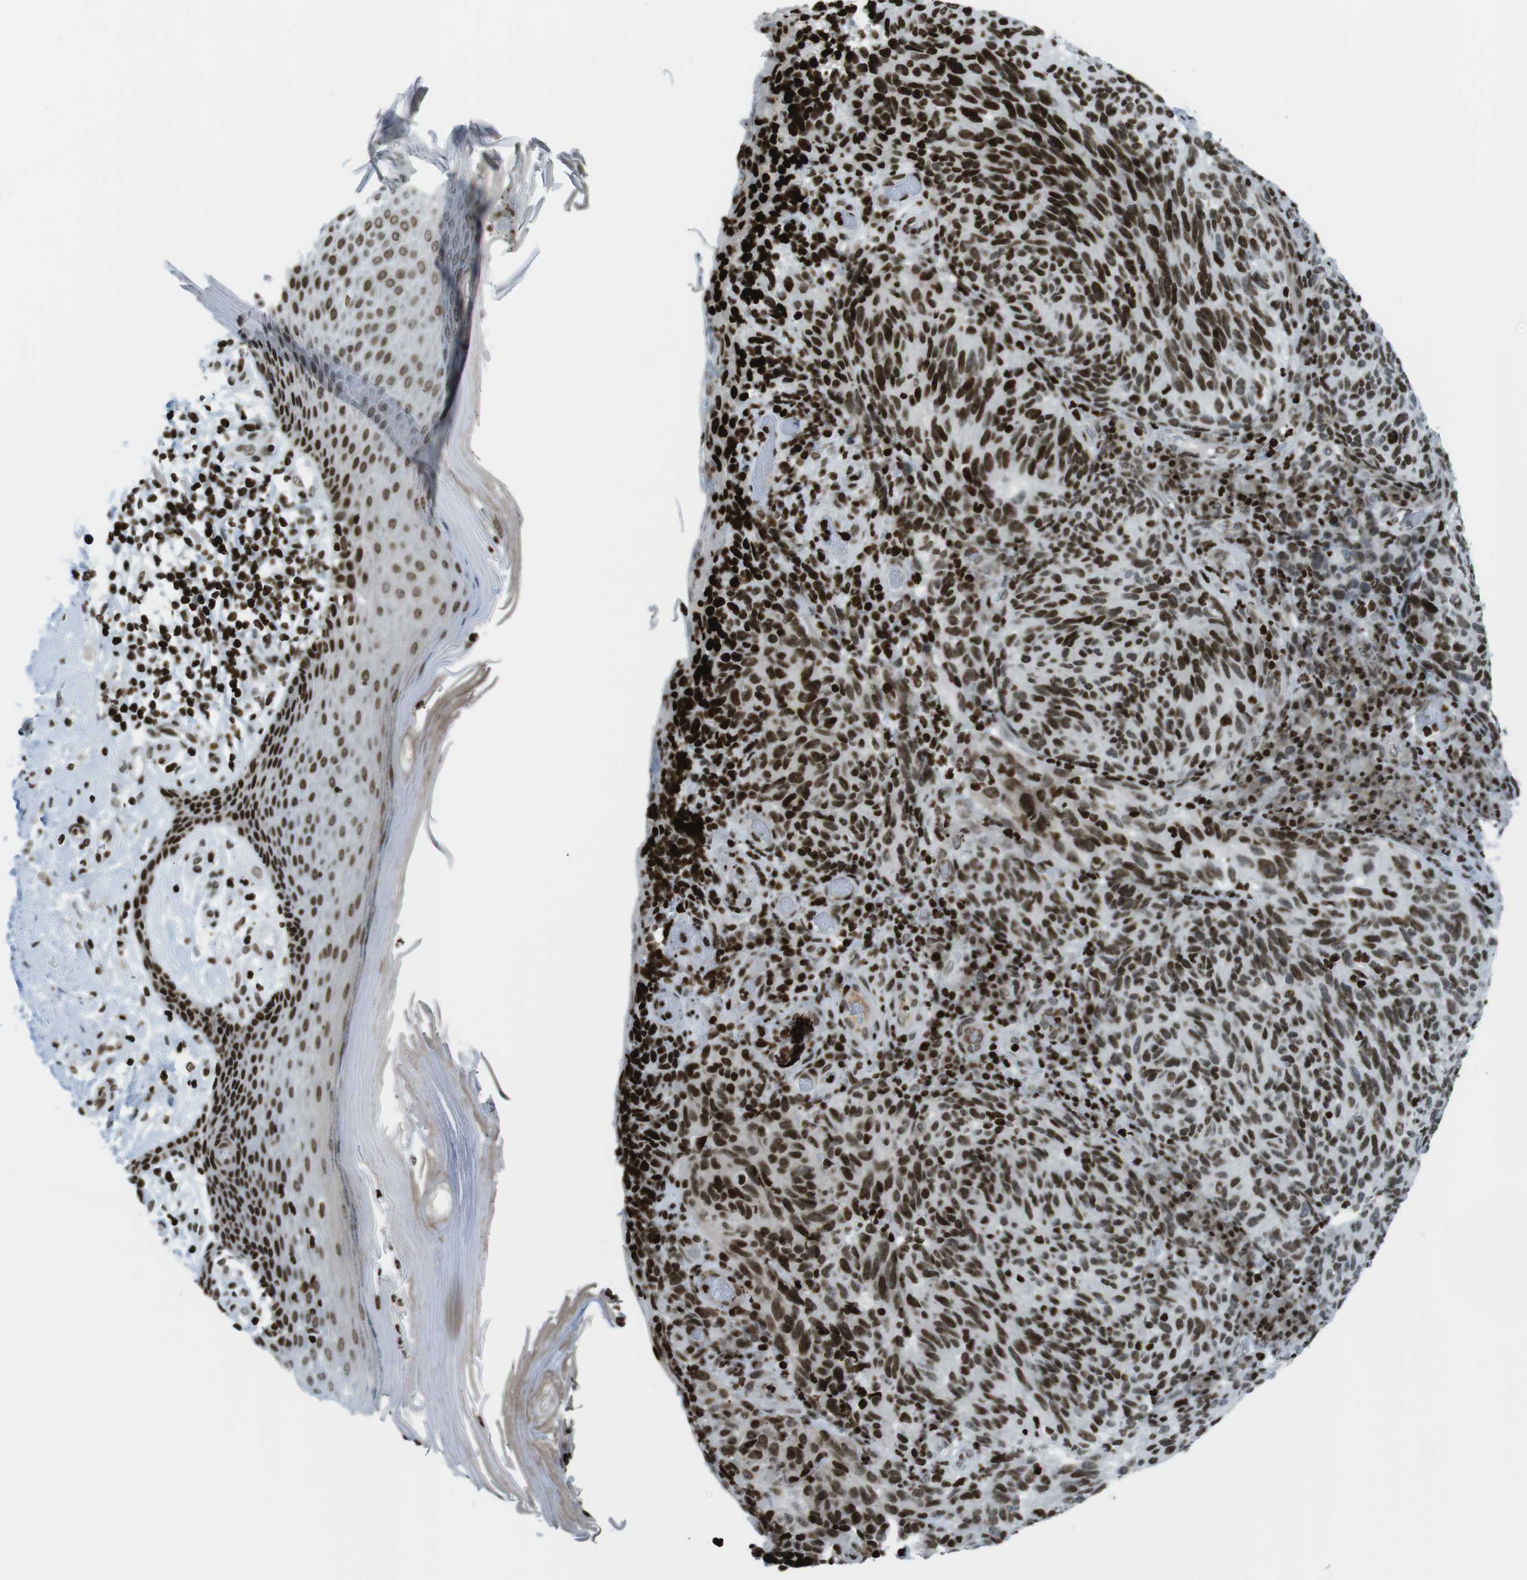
{"staining": {"intensity": "strong", "quantity": ">75%", "location": "nuclear"}, "tissue": "melanoma", "cell_type": "Tumor cells", "image_type": "cancer", "snomed": [{"axis": "morphology", "description": "Malignant melanoma, NOS"}, {"axis": "topography", "description": "Skin"}], "caption": "This is an image of immunohistochemistry (IHC) staining of melanoma, which shows strong staining in the nuclear of tumor cells.", "gene": "H2AC8", "patient": {"sex": "female", "age": 73}}